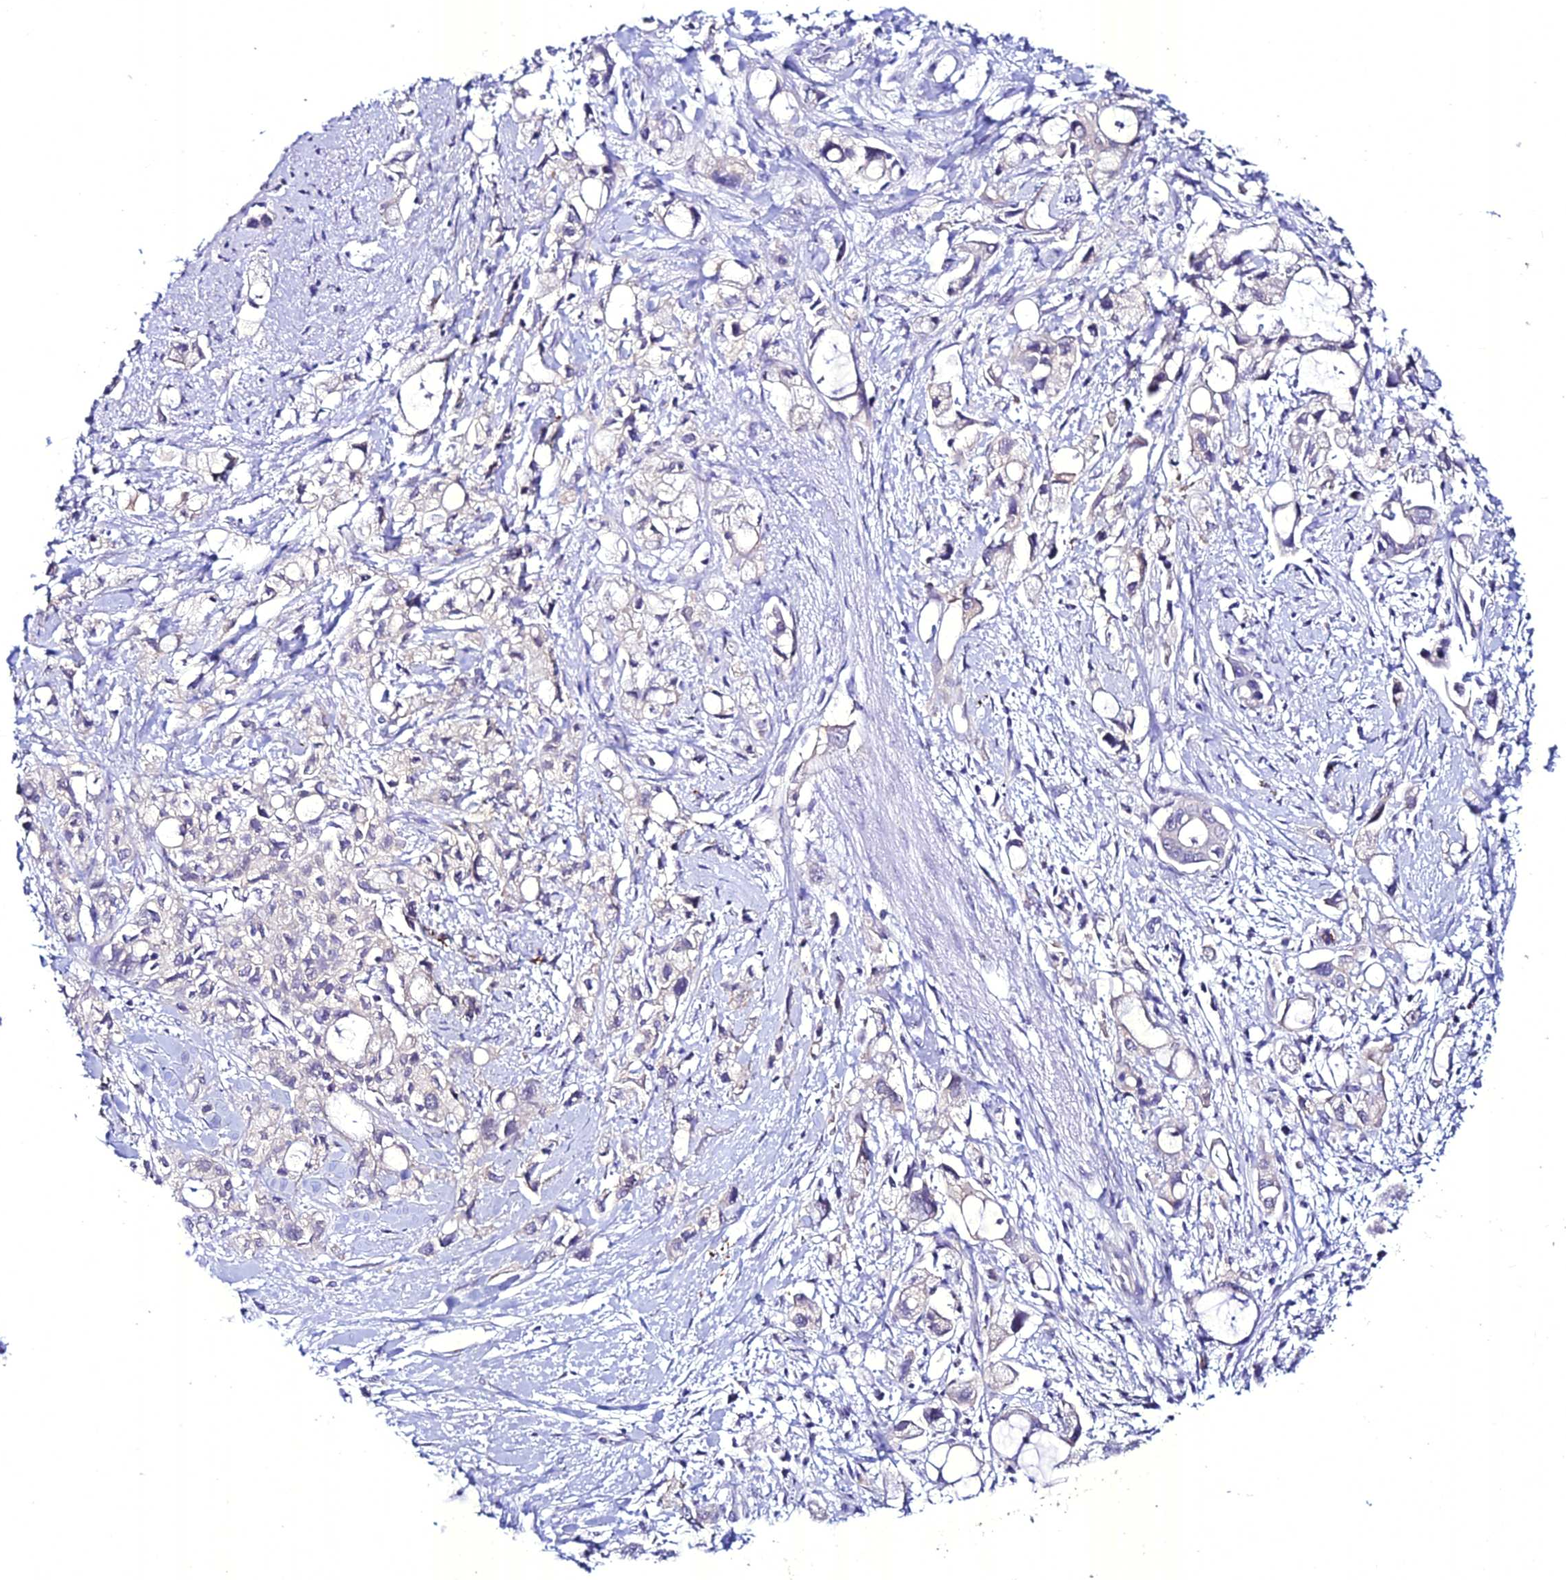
{"staining": {"intensity": "negative", "quantity": "none", "location": "none"}, "tissue": "pancreatic cancer", "cell_type": "Tumor cells", "image_type": "cancer", "snomed": [{"axis": "morphology", "description": "Adenocarcinoma, NOS"}, {"axis": "topography", "description": "Pancreas"}], "caption": "Pancreatic adenocarcinoma was stained to show a protein in brown. There is no significant expression in tumor cells.", "gene": "ATG16L2", "patient": {"sex": "female", "age": 56}}